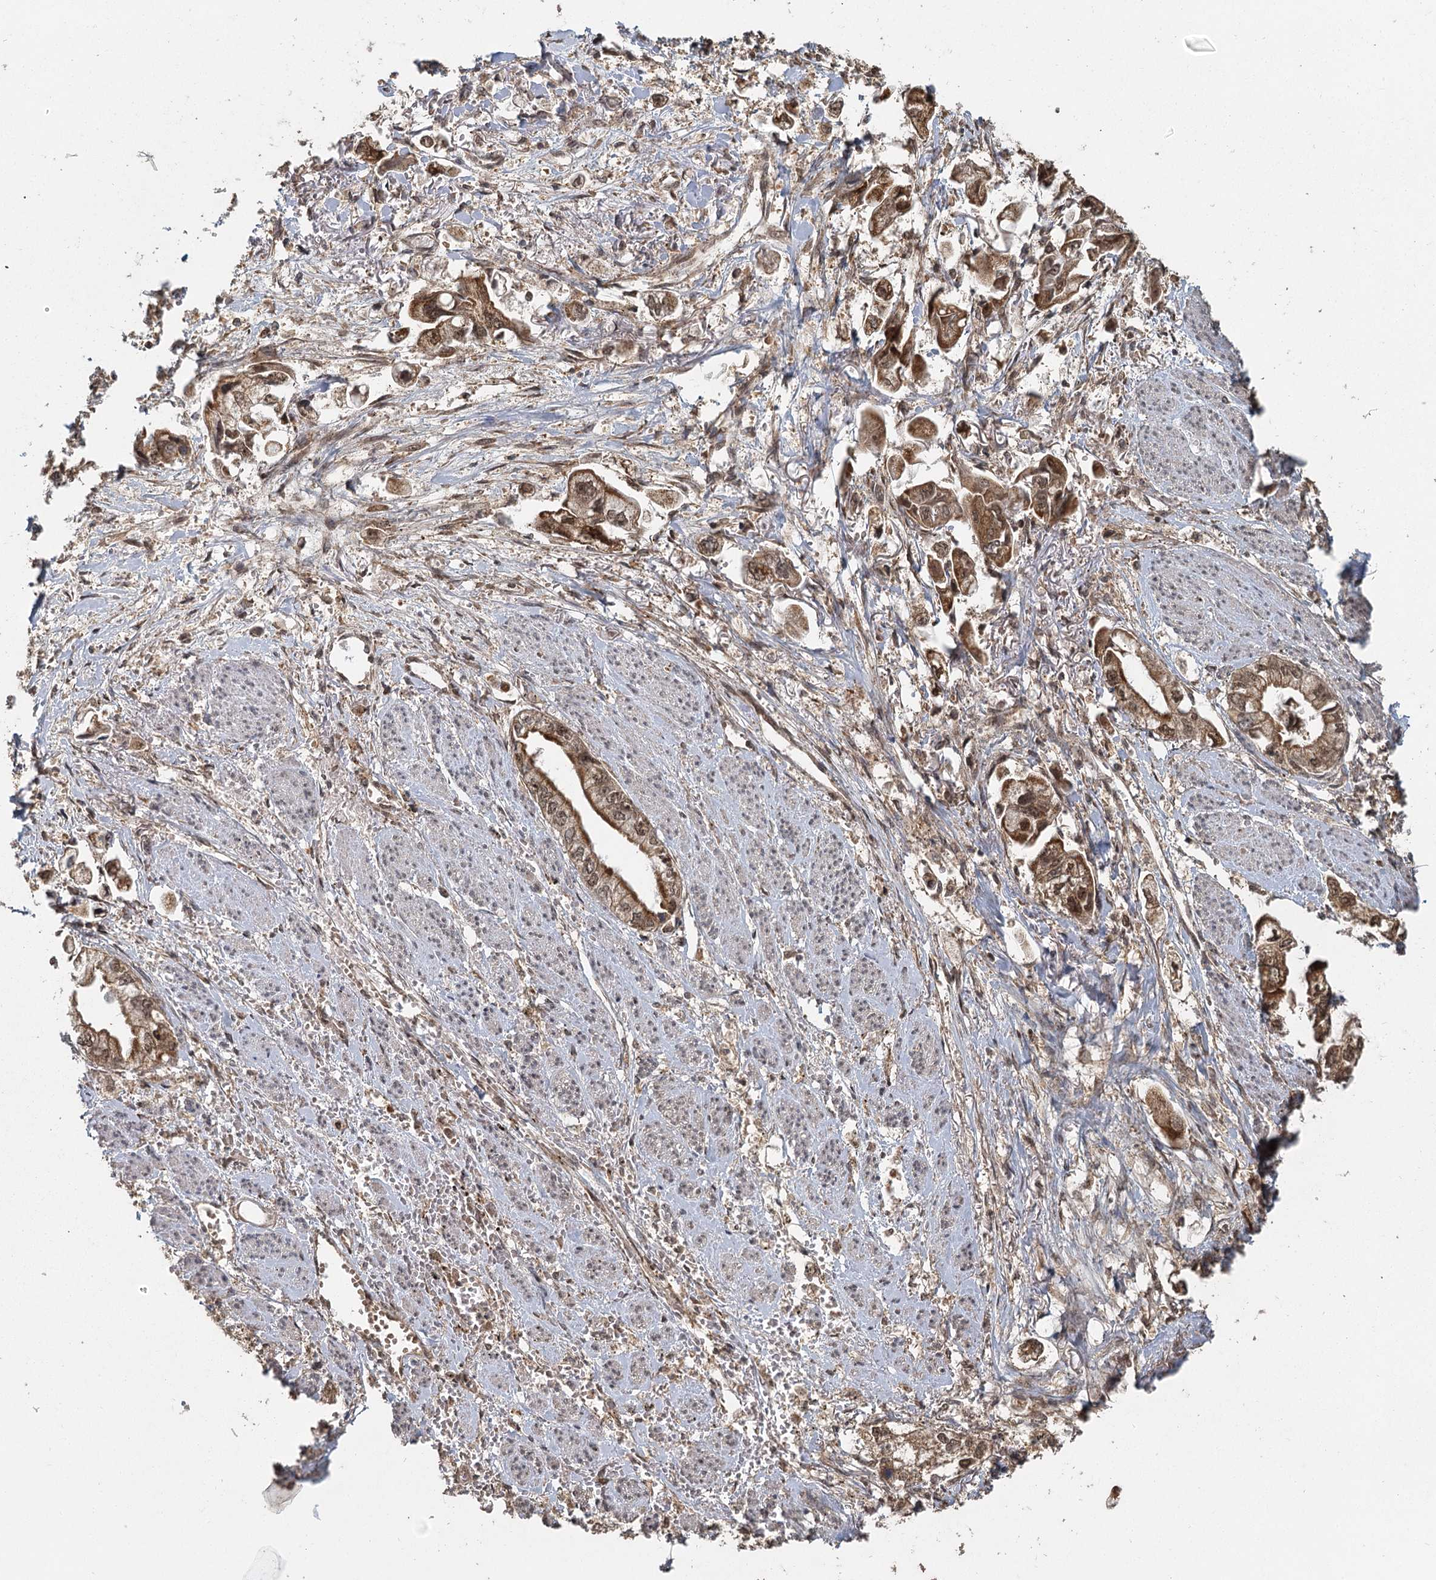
{"staining": {"intensity": "moderate", "quantity": ">75%", "location": "cytoplasmic/membranous"}, "tissue": "stomach cancer", "cell_type": "Tumor cells", "image_type": "cancer", "snomed": [{"axis": "morphology", "description": "Adenocarcinoma, NOS"}, {"axis": "topography", "description": "Stomach"}], "caption": "Stomach adenocarcinoma stained for a protein shows moderate cytoplasmic/membranous positivity in tumor cells.", "gene": "MICU1", "patient": {"sex": "male", "age": 62}}